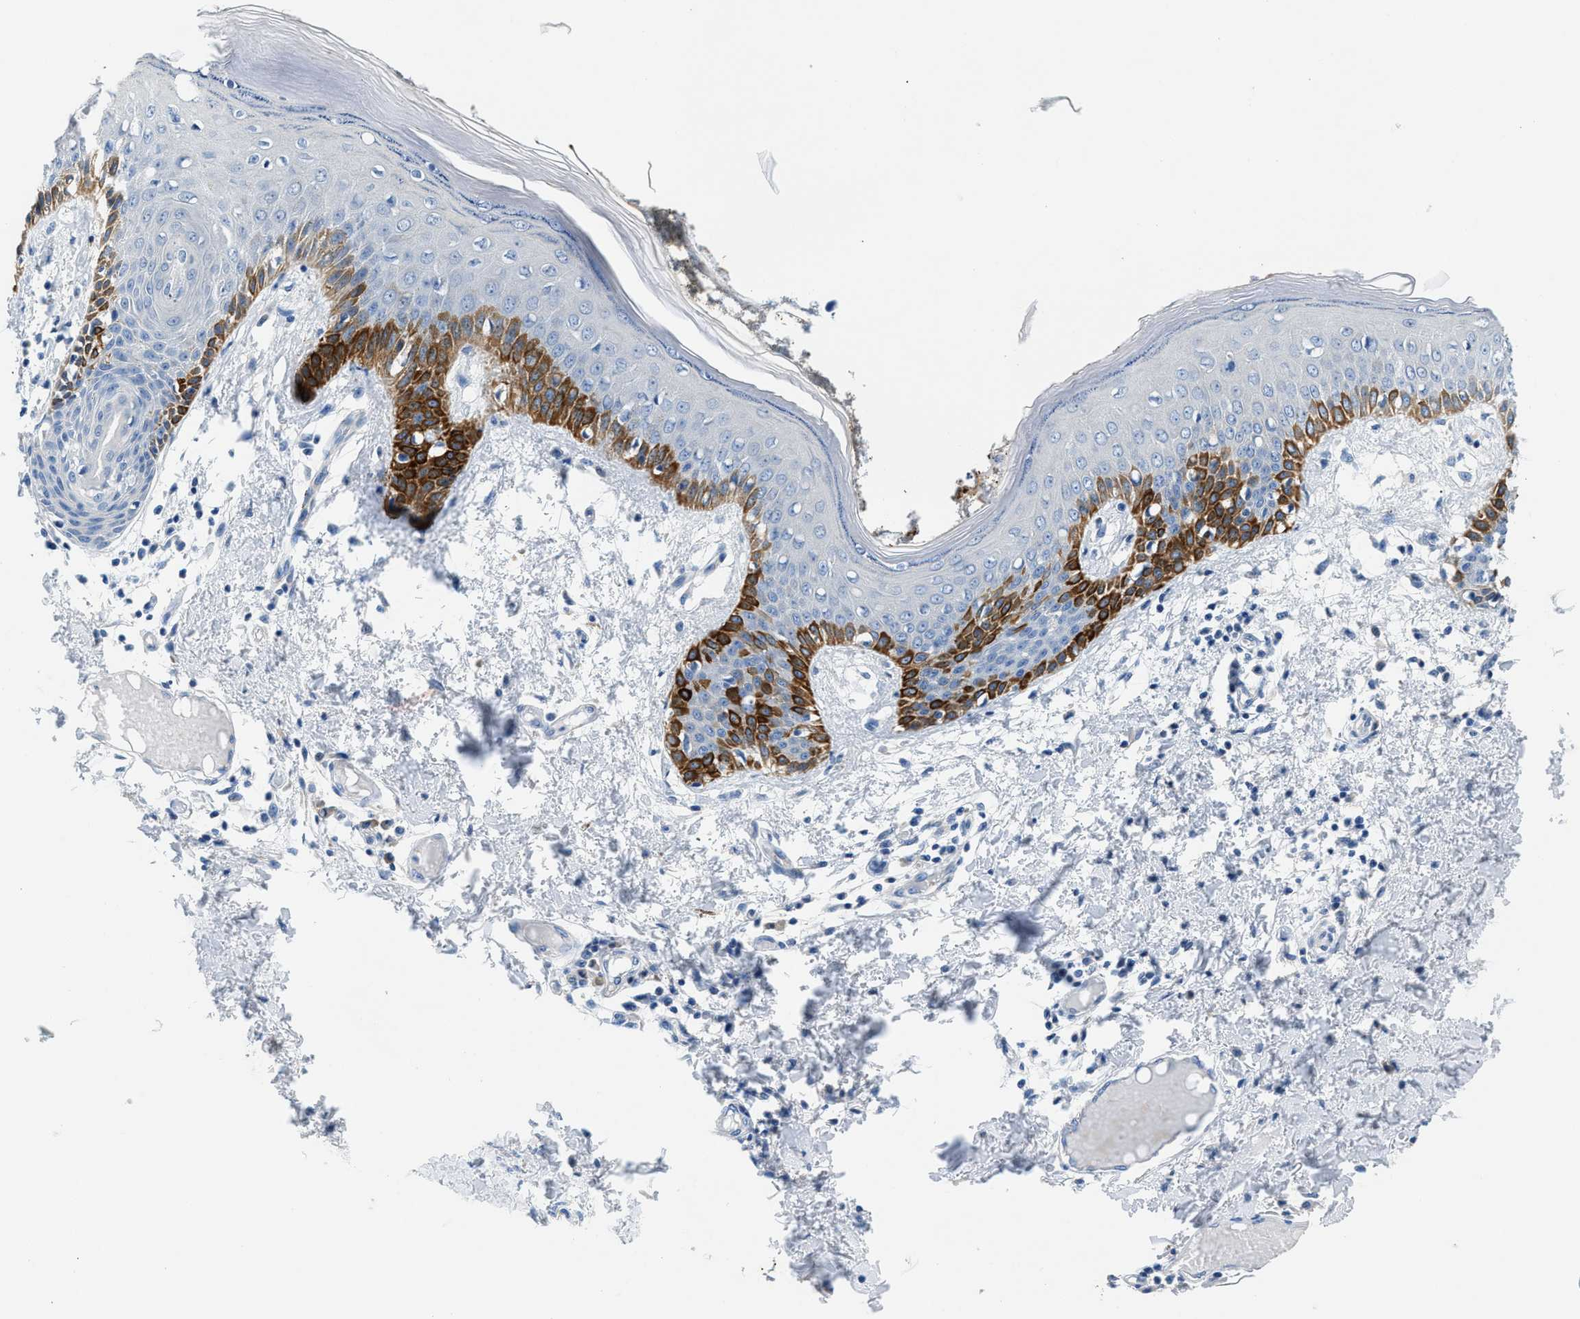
{"staining": {"intensity": "negative", "quantity": "none", "location": "none"}, "tissue": "skin", "cell_type": "Fibroblasts", "image_type": "normal", "snomed": [{"axis": "morphology", "description": "Normal tissue, NOS"}, {"axis": "topography", "description": "Skin"}], "caption": "Image shows no significant protein expression in fibroblasts of unremarkable skin.", "gene": "SLC10A6", "patient": {"sex": "male", "age": 53}}